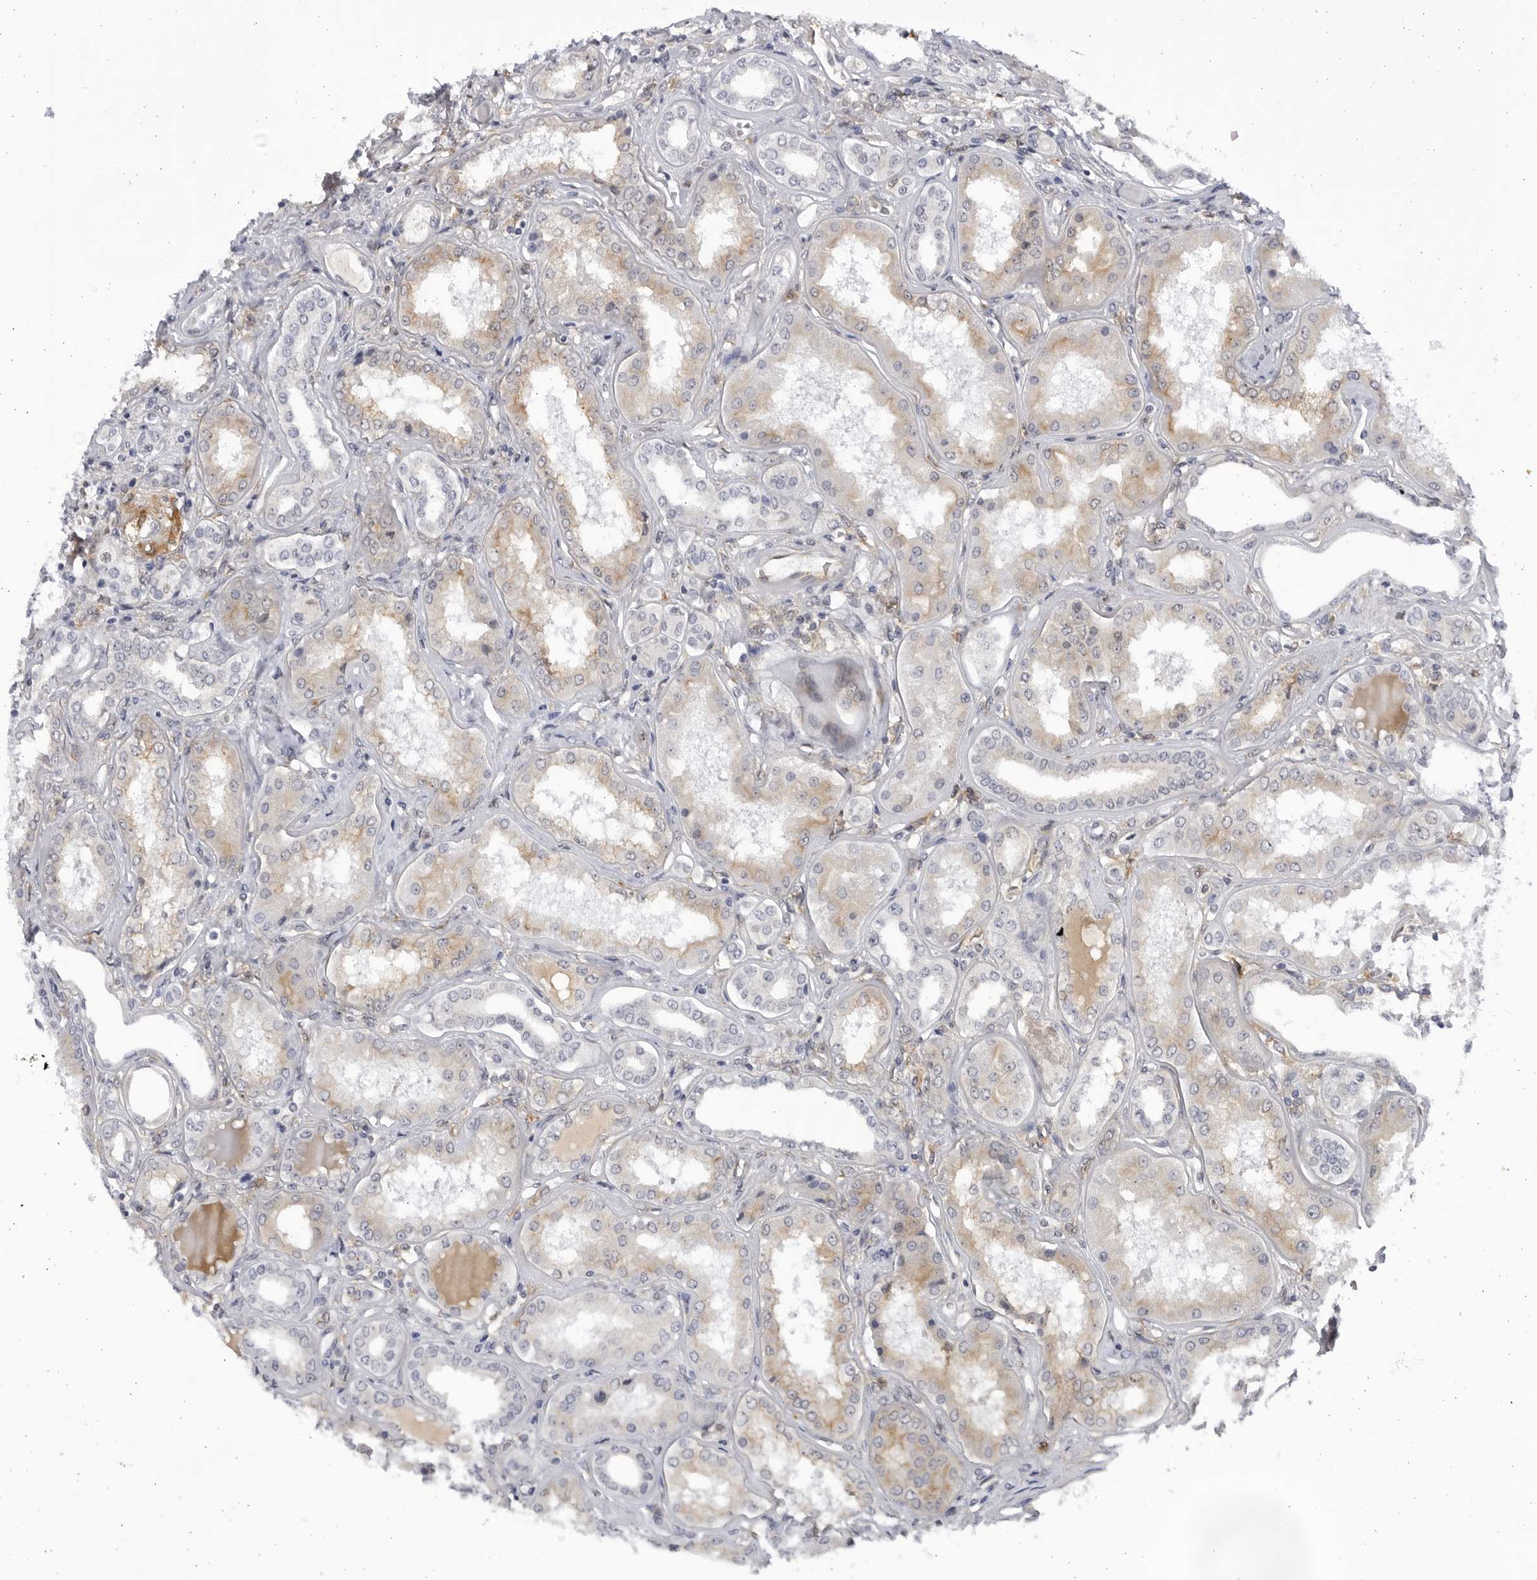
{"staining": {"intensity": "negative", "quantity": "none", "location": "none"}, "tissue": "kidney", "cell_type": "Cells in glomeruli", "image_type": "normal", "snomed": [{"axis": "morphology", "description": "Normal tissue, NOS"}, {"axis": "topography", "description": "Kidney"}], "caption": "This histopathology image is of unremarkable kidney stained with IHC to label a protein in brown with the nuclei are counter-stained blue. There is no expression in cells in glomeruli.", "gene": "BMP2K", "patient": {"sex": "female", "age": 56}}